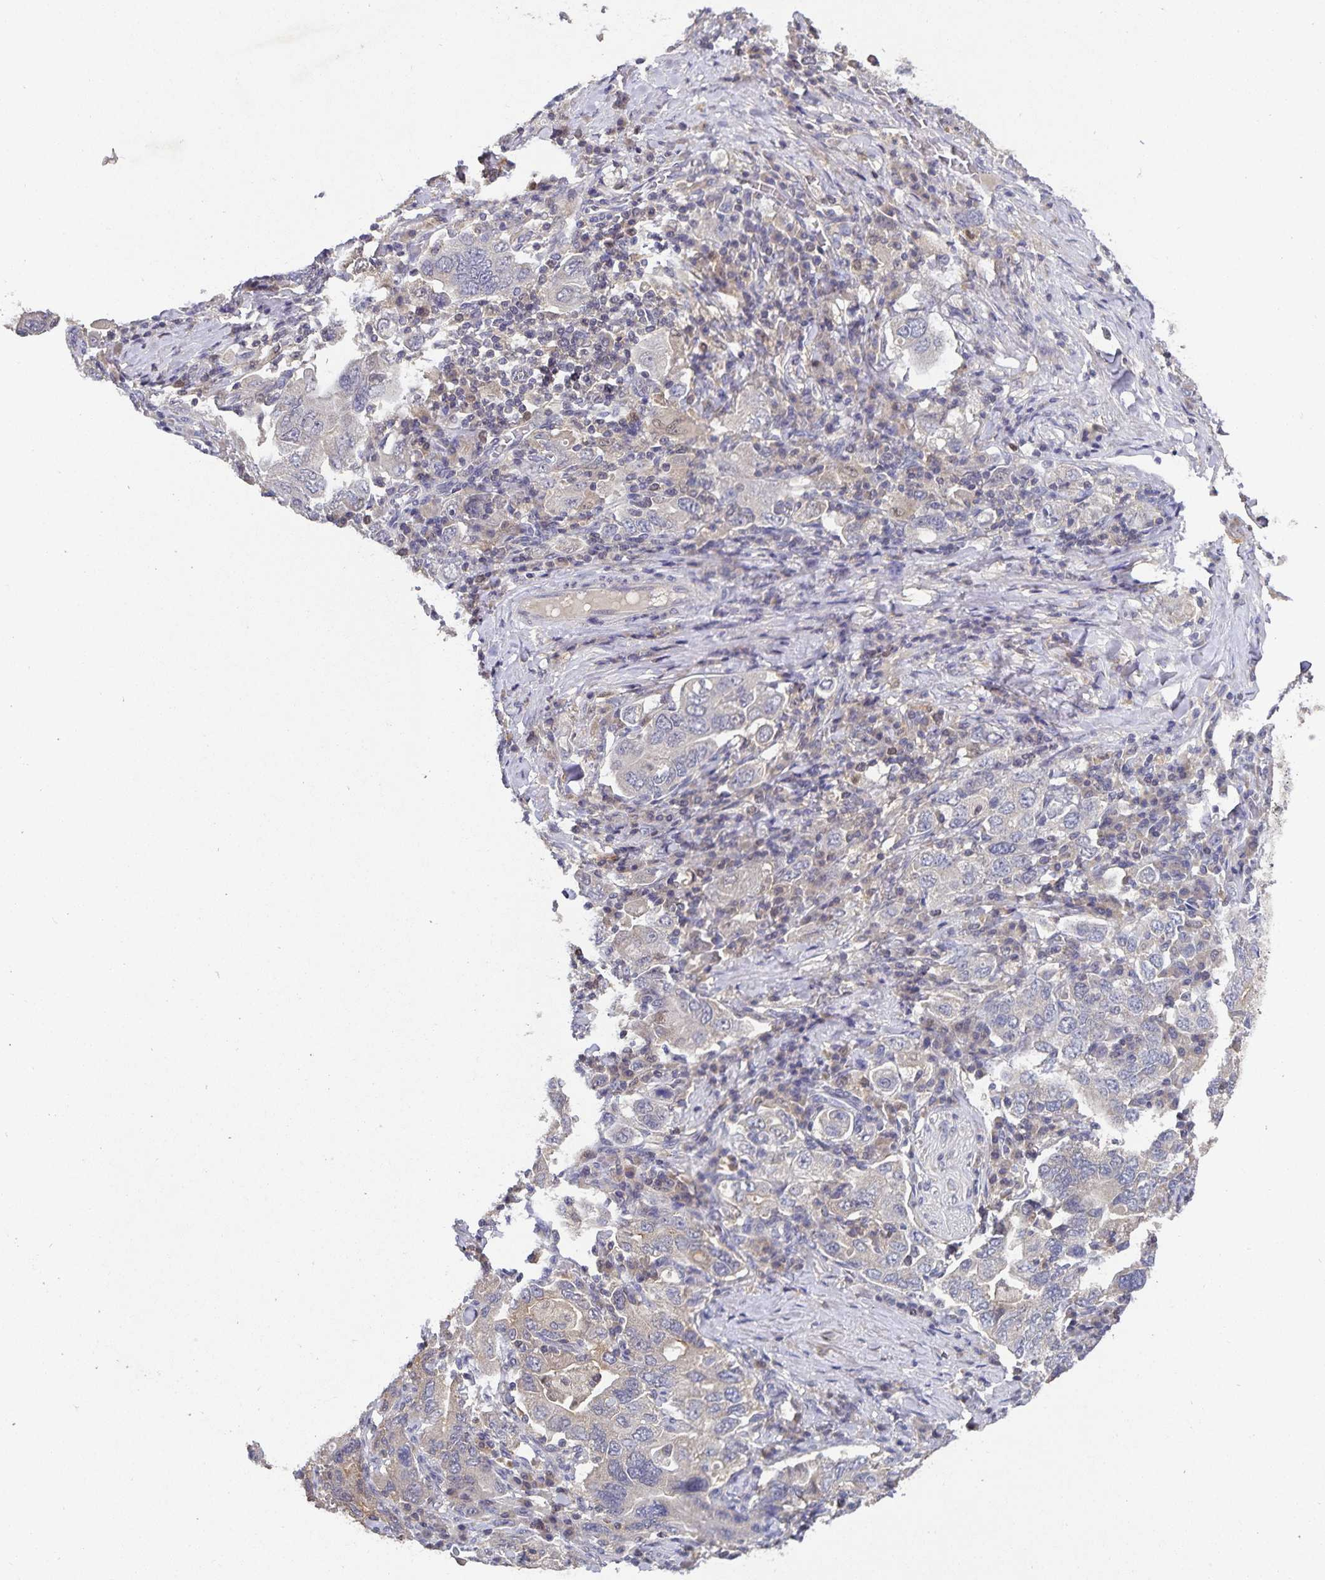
{"staining": {"intensity": "negative", "quantity": "none", "location": "none"}, "tissue": "stomach cancer", "cell_type": "Tumor cells", "image_type": "cancer", "snomed": [{"axis": "morphology", "description": "Adenocarcinoma, NOS"}, {"axis": "topography", "description": "Stomach, upper"}, {"axis": "topography", "description": "Stomach"}], "caption": "Protein analysis of stomach cancer demonstrates no significant positivity in tumor cells.", "gene": "HEPN1", "patient": {"sex": "male", "age": 62}}